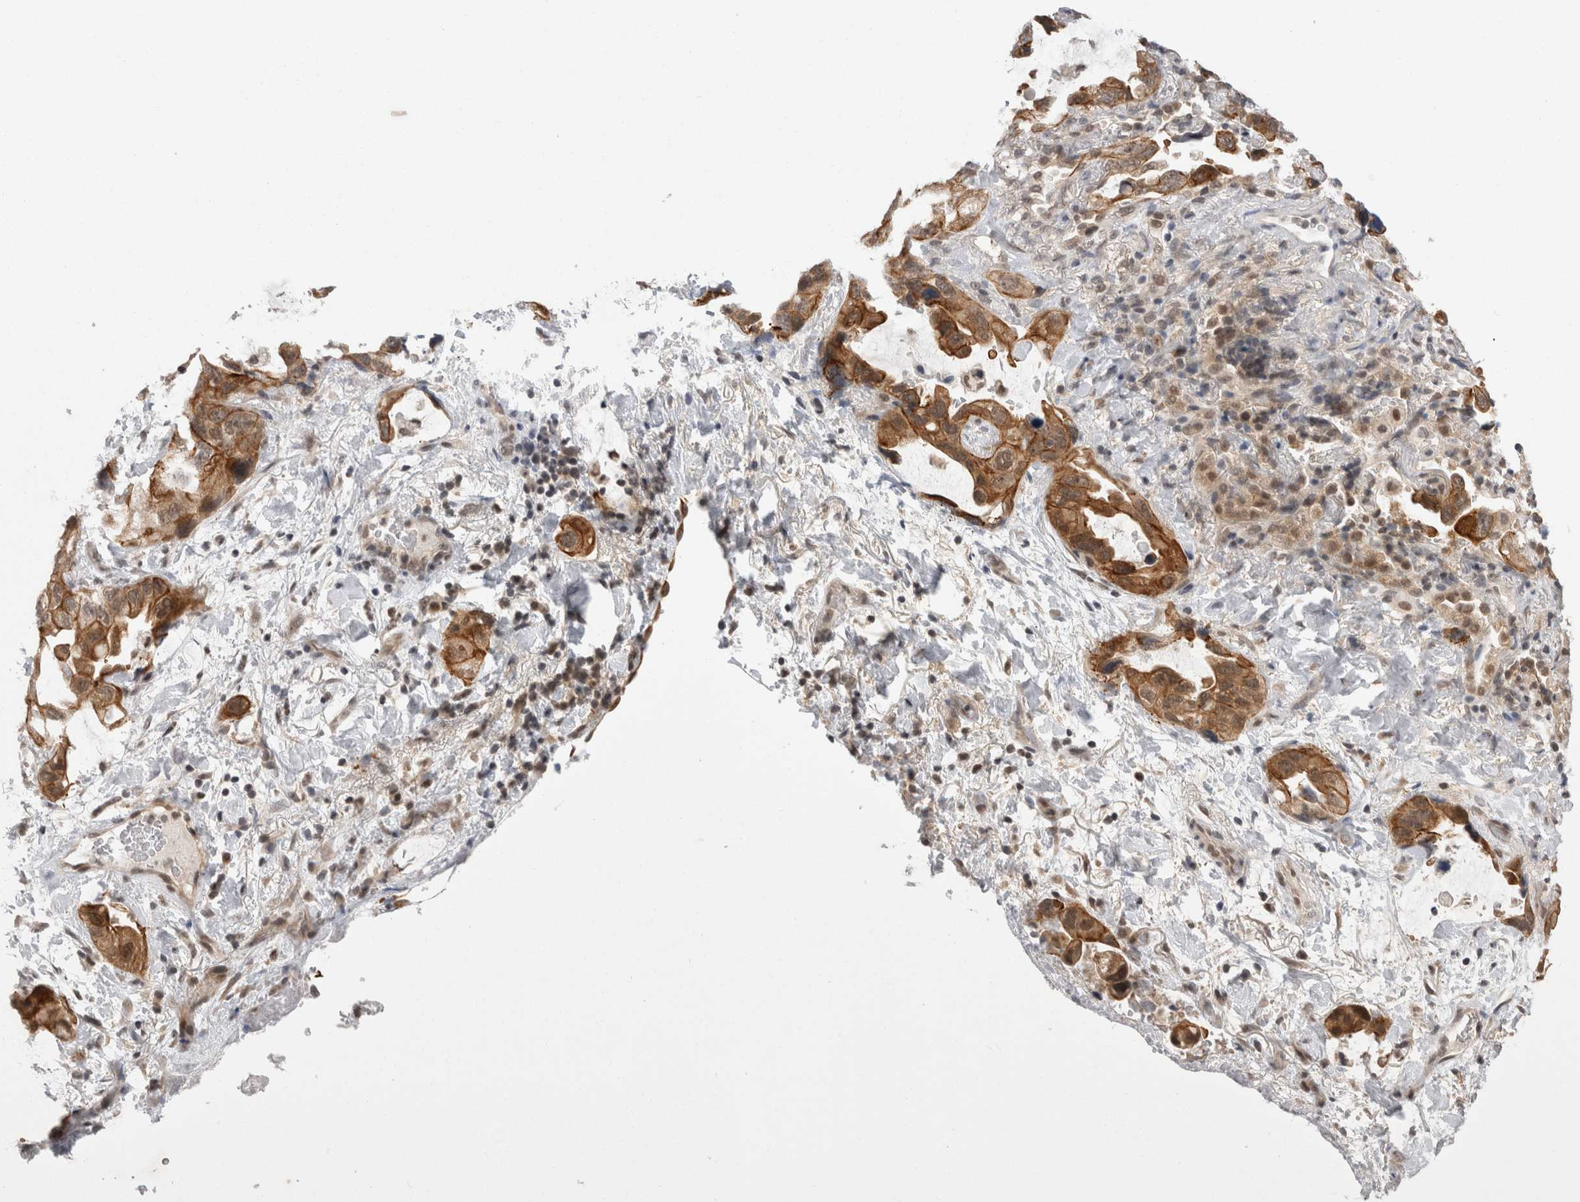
{"staining": {"intensity": "moderate", "quantity": ">75%", "location": "cytoplasmic/membranous"}, "tissue": "lung cancer", "cell_type": "Tumor cells", "image_type": "cancer", "snomed": [{"axis": "morphology", "description": "Squamous cell carcinoma, NOS"}, {"axis": "topography", "description": "Lung"}], "caption": "Immunohistochemistry photomicrograph of neoplastic tissue: human squamous cell carcinoma (lung) stained using immunohistochemistry (IHC) exhibits medium levels of moderate protein expression localized specifically in the cytoplasmic/membranous of tumor cells, appearing as a cytoplasmic/membranous brown color.", "gene": "ZNF341", "patient": {"sex": "female", "age": 73}}